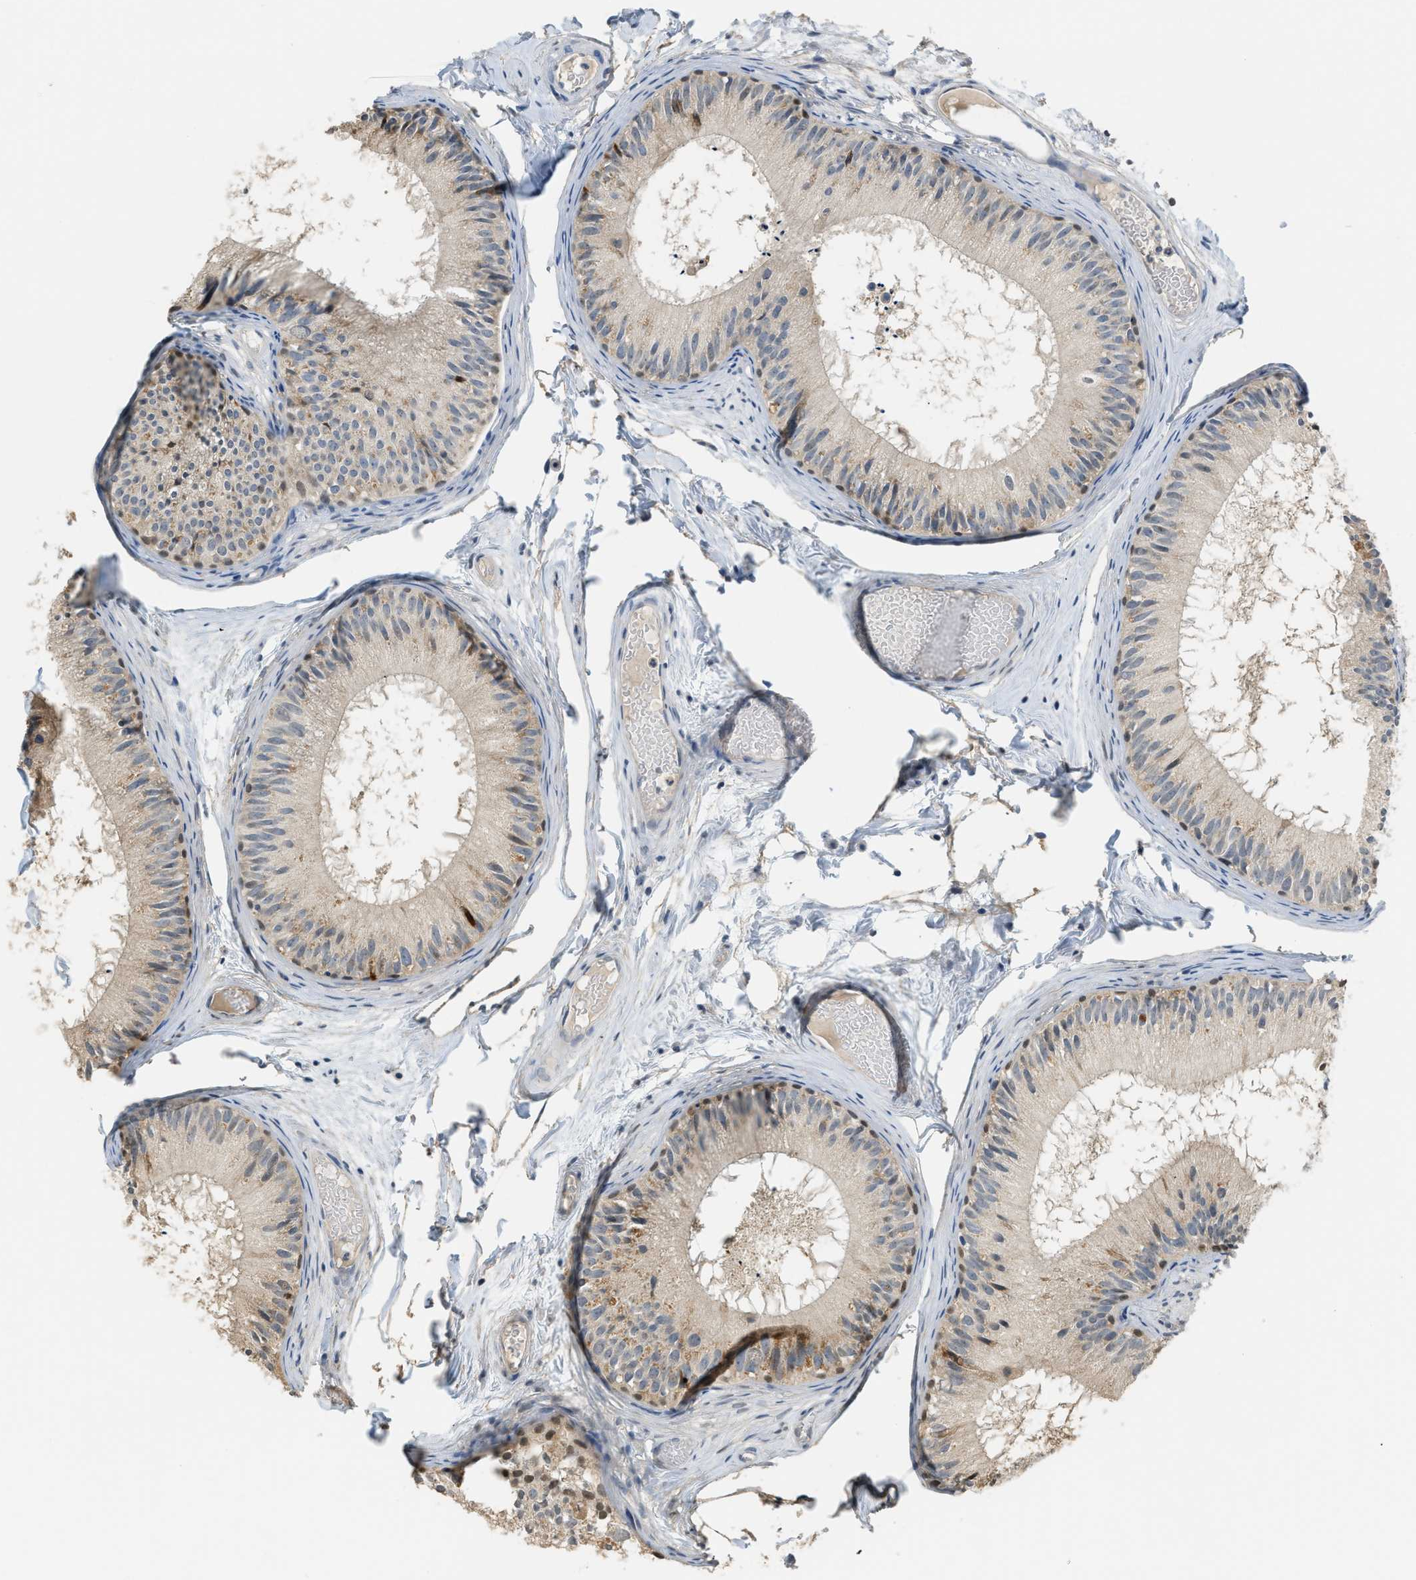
{"staining": {"intensity": "weak", "quantity": "<25%", "location": "cytoplasmic/membranous"}, "tissue": "epididymis", "cell_type": "Glandular cells", "image_type": "normal", "snomed": [{"axis": "morphology", "description": "Normal tissue, NOS"}, {"axis": "topography", "description": "Epididymis"}], "caption": "Glandular cells are negative for brown protein staining in normal epididymis. The staining was performed using DAB to visualize the protein expression in brown, while the nuclei were stained in blue with hematoxylin (Magnification: 20x).", "gene": "TMEM154", "patient": {"sex": "male", "age": 46}}